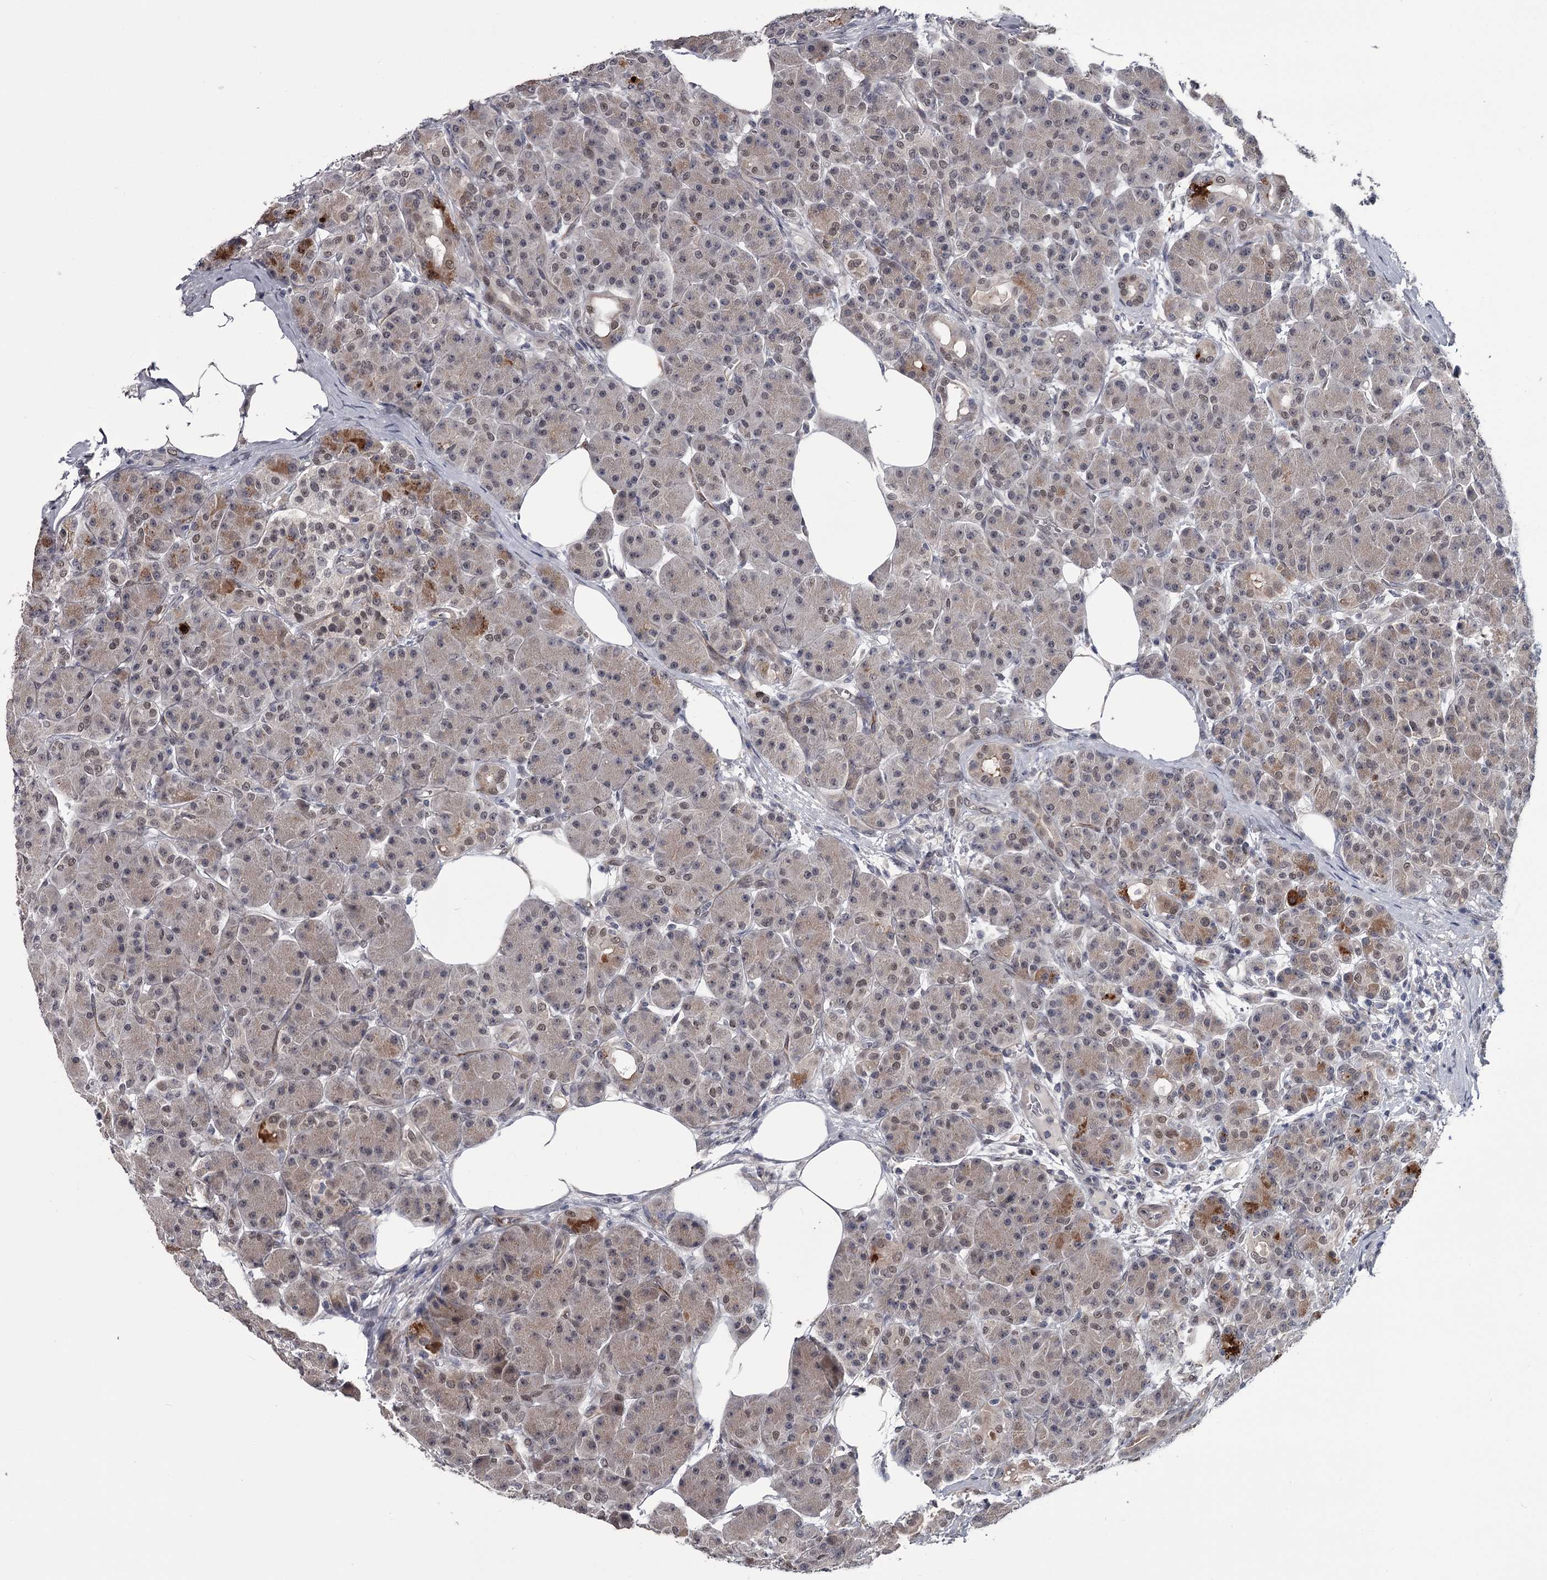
{"staining": {"intensity": "moderate", "quantity": "<25%", "location": "cytoplasmic/membranous"}, "tissue": "pancreas", "cell_type": "Exocrine glandular cells", "image_type": "normal", "snomed": [{"axis": "morphology", "description": "Normal tissue, NOS"}, {"axis": "topography", "description": "Pancreas"}], "caption": "Immunohistochemical staining of benign human pancreas displays <25% levels of moderate cytoplasmic/membranous protein expression in approximately <25% of exocrine glandular cells.", "gene": "PRPF40B", "patient": {"sex": "male", "age": 63}}